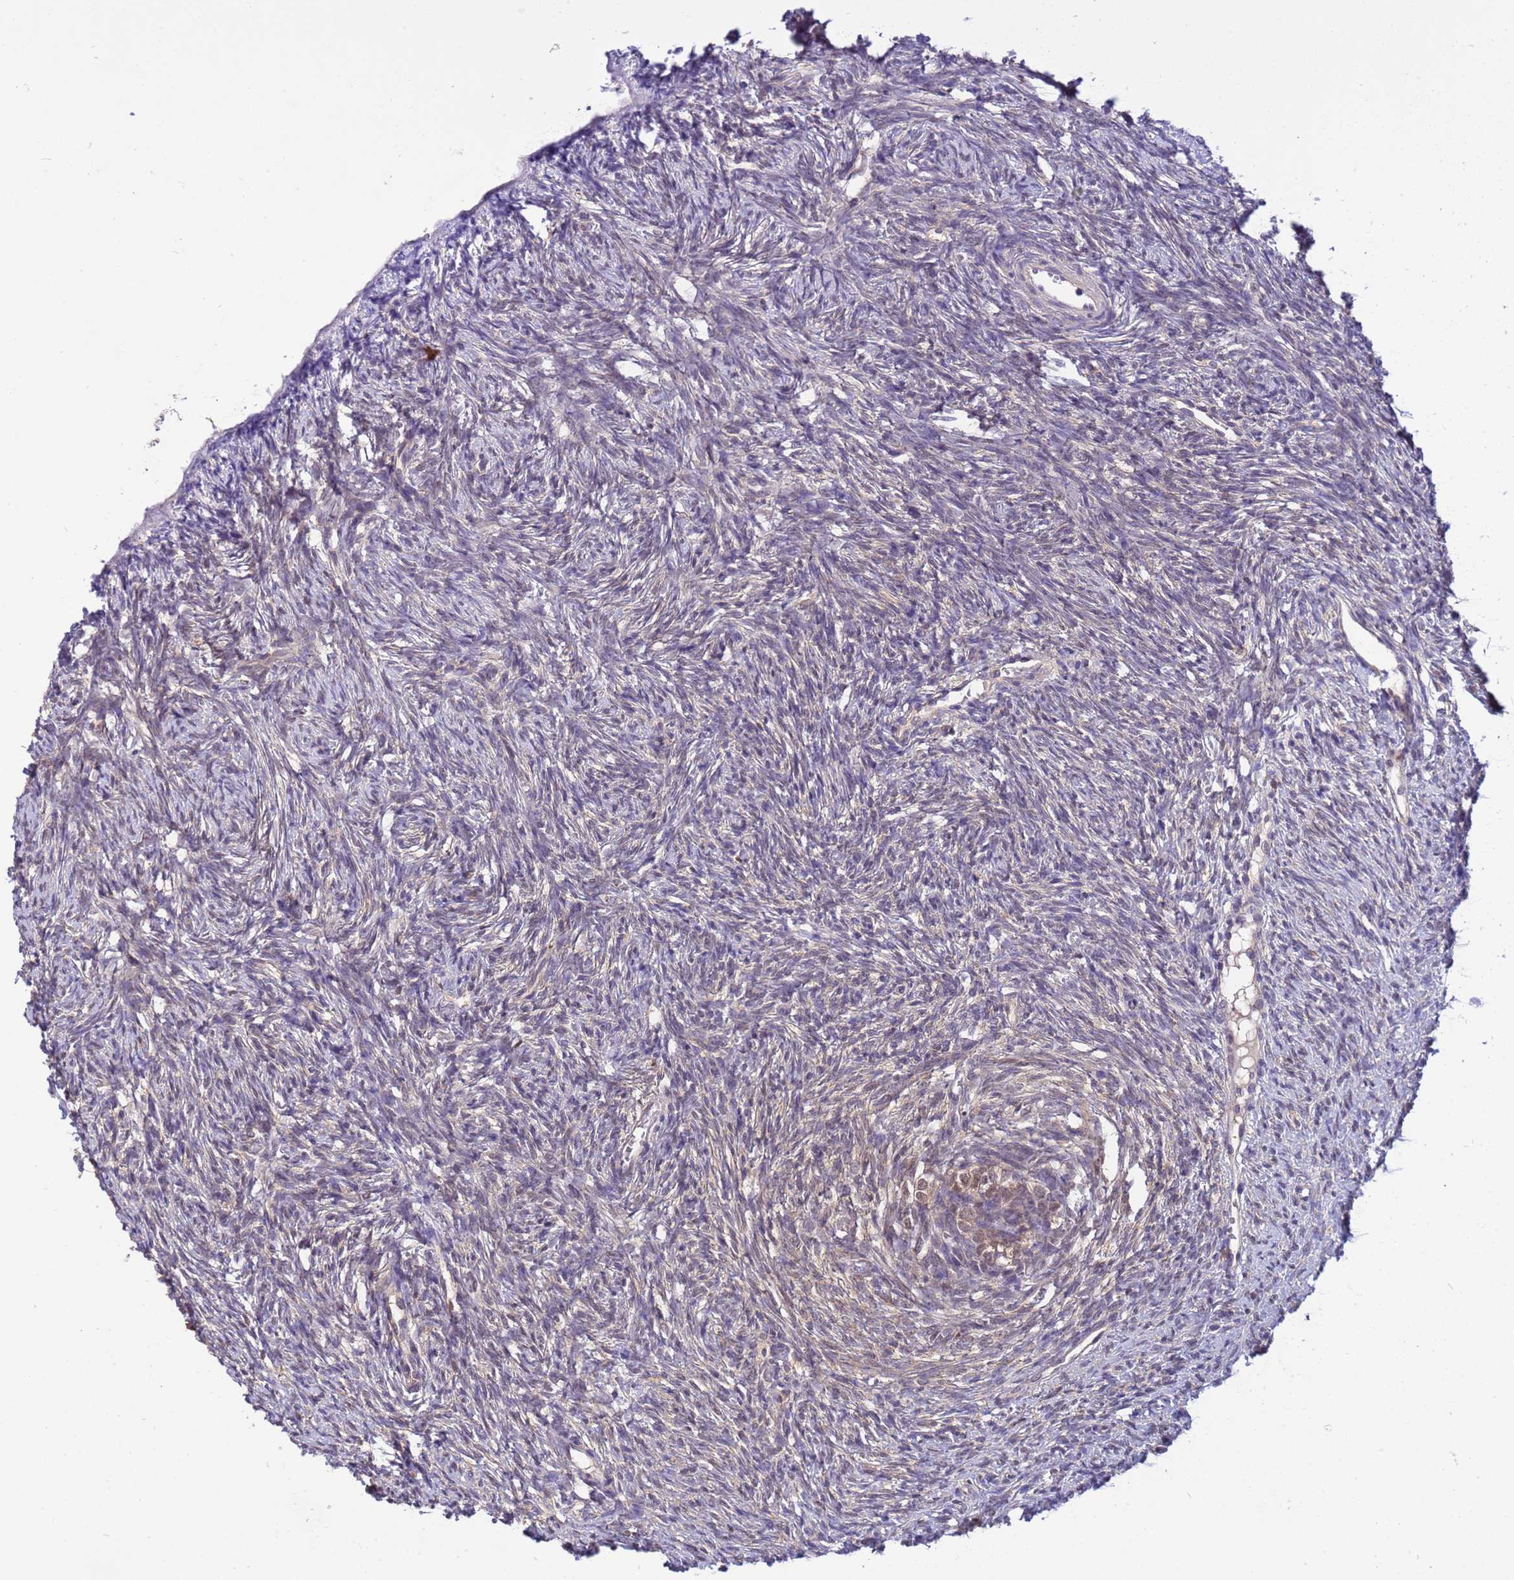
{"staining": {"intensity": "moderate", "quantity": ">75%", "location": "cytoplasmic/membranous,nuclear"}, "tissue": "ovary", "cell_type": "Follicle cells", "image_type": "normal", "snomed": [{"axis": "morphology", "description": "Normal tissue, NOS"}, {"axis": "topography", "description": "Ovary"}], "caption": "This histopathology image exhibits IHC staining of unremarkable ovary, with medium moderate cytoplasmic/membranous,nuclear positivity in approximately >75% of follicle cells.", "gene": "NPEPPS", "patient": {"sex": "female", "age": 51}}